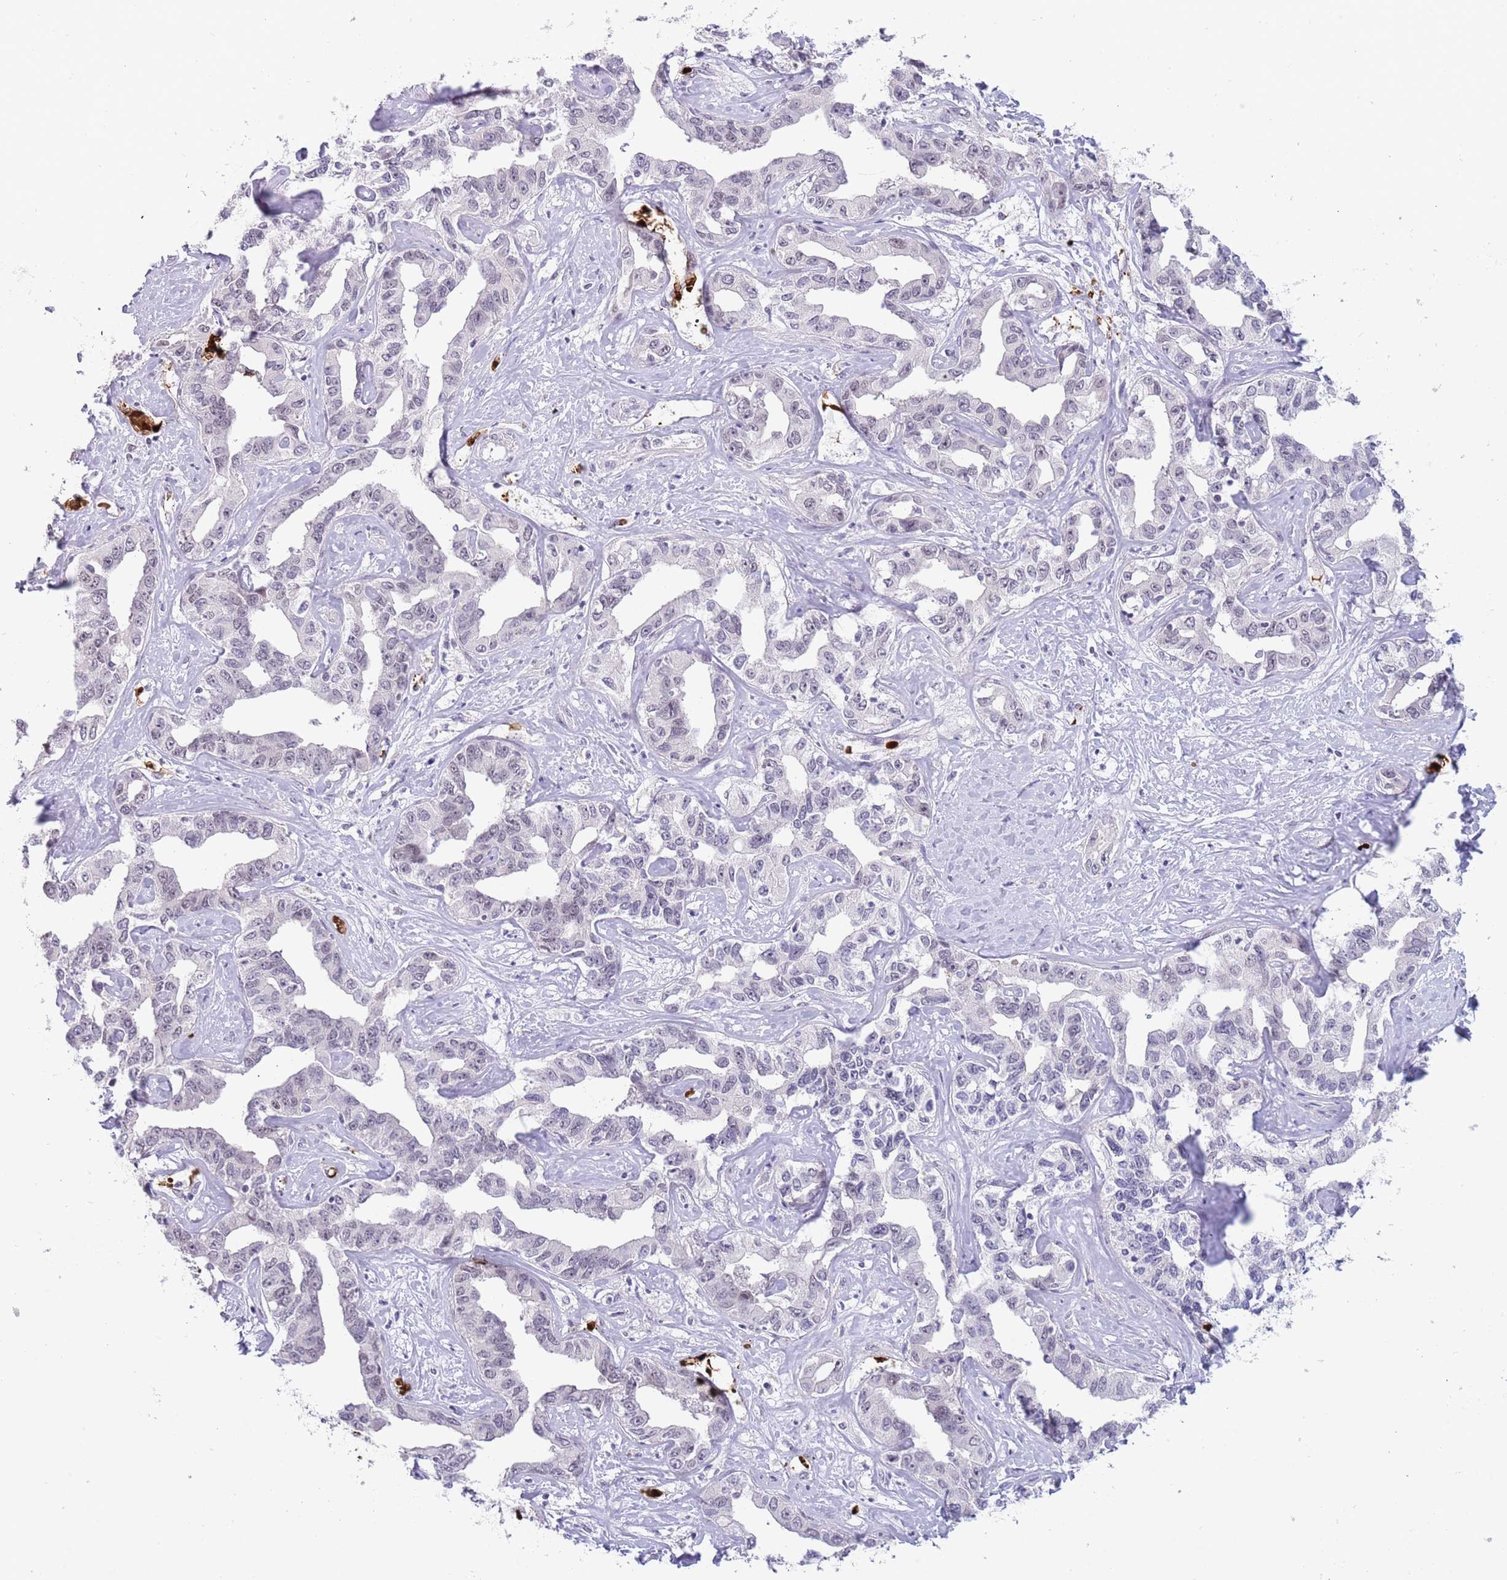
{"staining": {"intensity": "weak", "quantity": "<25%", "location": "nuclear"}, "tissue": "liver cancer", "cell_type": "Tumor cells", "image_type": "cancer", "snomed": [{"axis": "morphology", "description": "Cholangiocarcinoma"}, {"axis": "topography", "description": "Liver"}], "caption": "This is a photomicrograph of immunohistochemistry (IHC) staining of liver cancer (cholangiocarcinoma), which shows no positivity in tumor cells. The staining is performed using DAB brown chromogen with nuclei counter-stained in using hematoxylin.", "gene": "LYPD6B", "patient": {"sex": "male", "age": 59}}